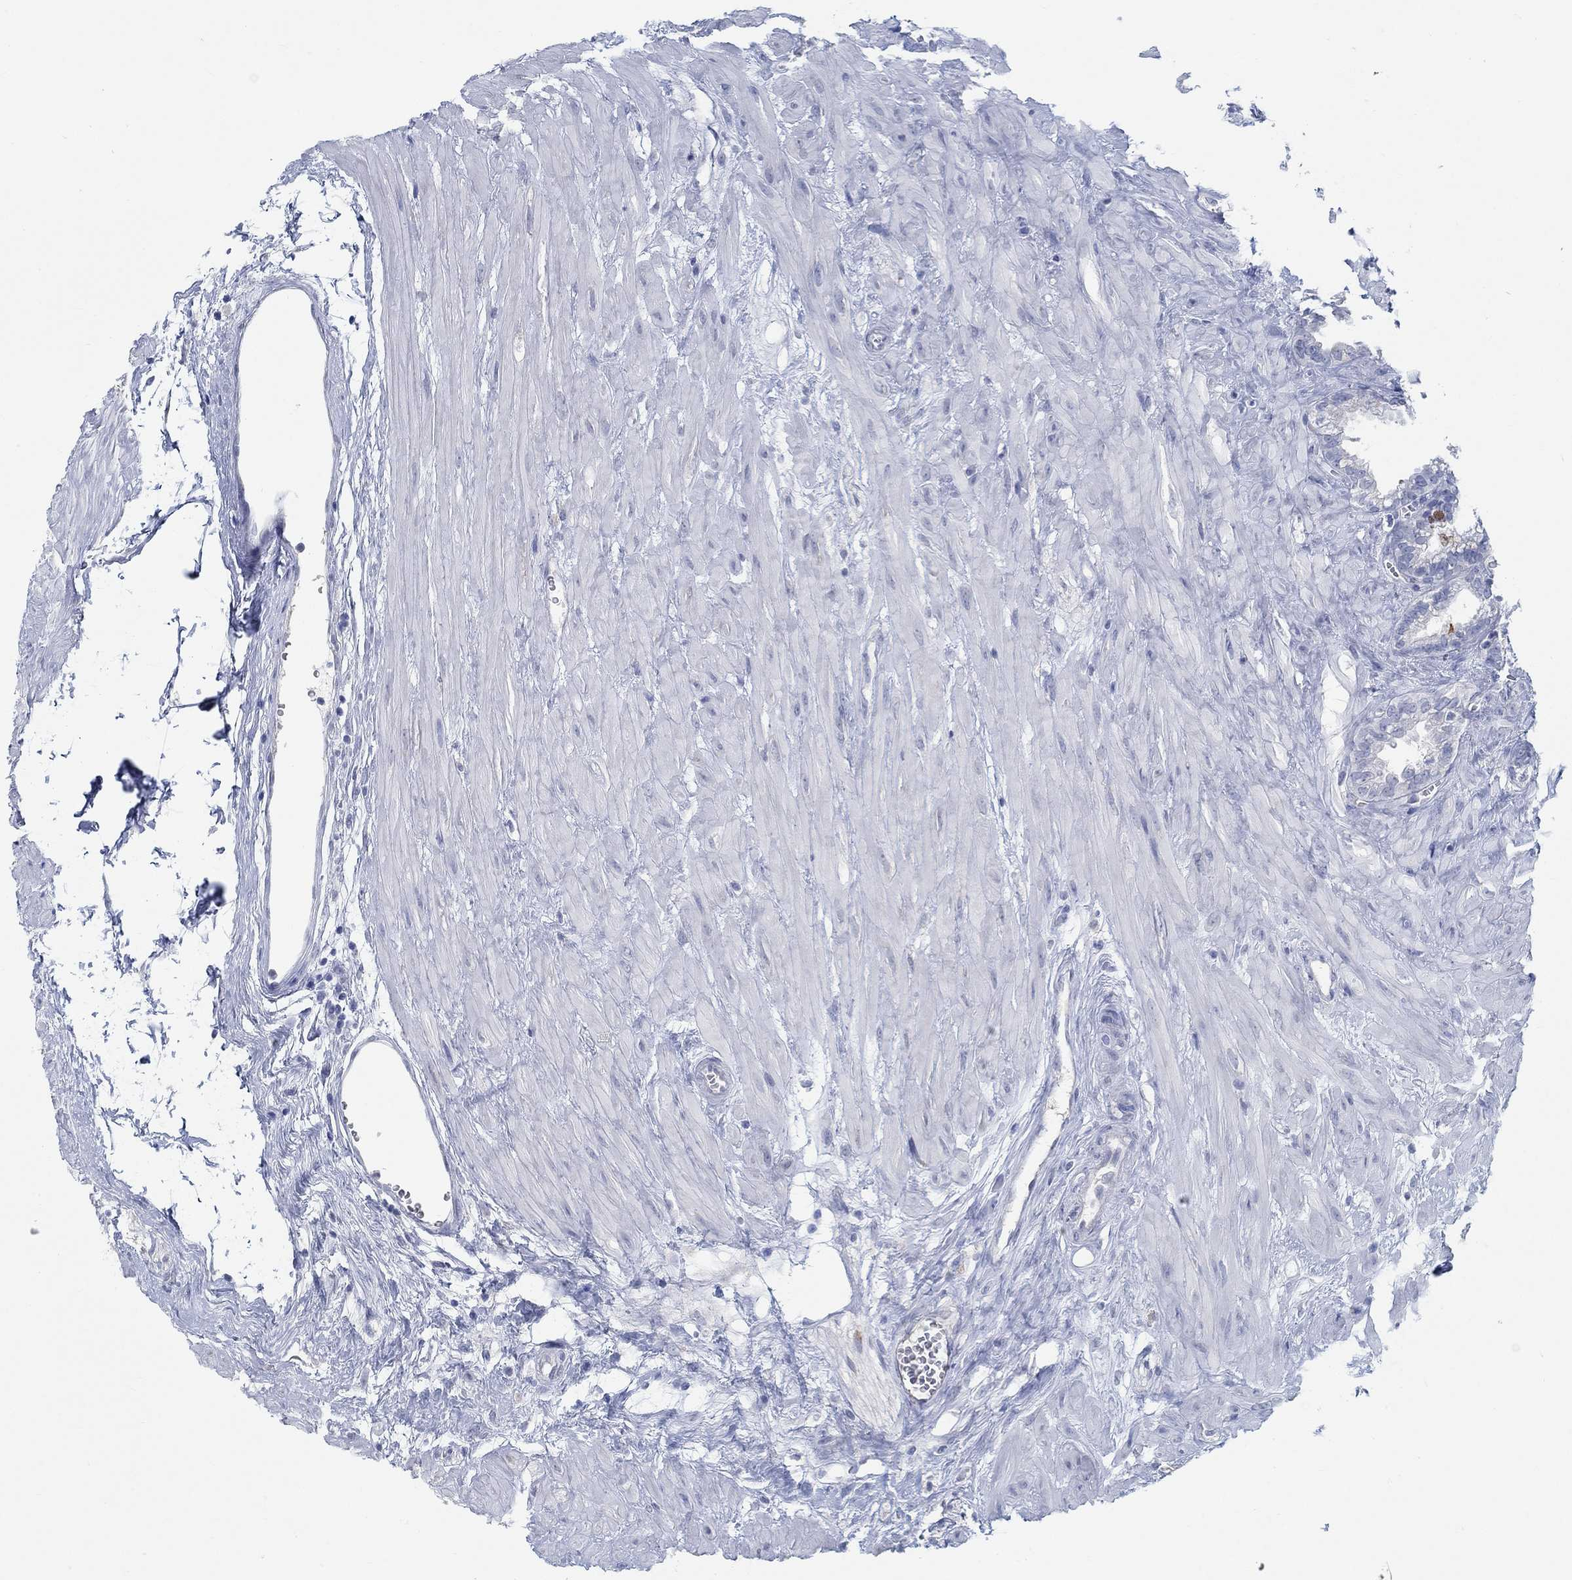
{"staining": {"intensity": "negative", "quantity": "none", "location": "none"}, "tissue": "seminal vesicle", "cell_type": "Glandular cells", "image_type": "normal", "snomed": [{"axis": "morphology", "description": "Normal tissue, NOS"}, {"axis": "morphology", "description": "Urothelial carcinoma, NOS"}, {"axis": "topography", "description": "Urinary bladder"}, {"axis": "topography", "description": "Seminal veicle"}], "caption": "Seminal vesicle was stained to show a protein in brown. There is no significant expression in glandular cells.", "gene": "TEKT4", "patient": {"sex": "male", "age": 76}}